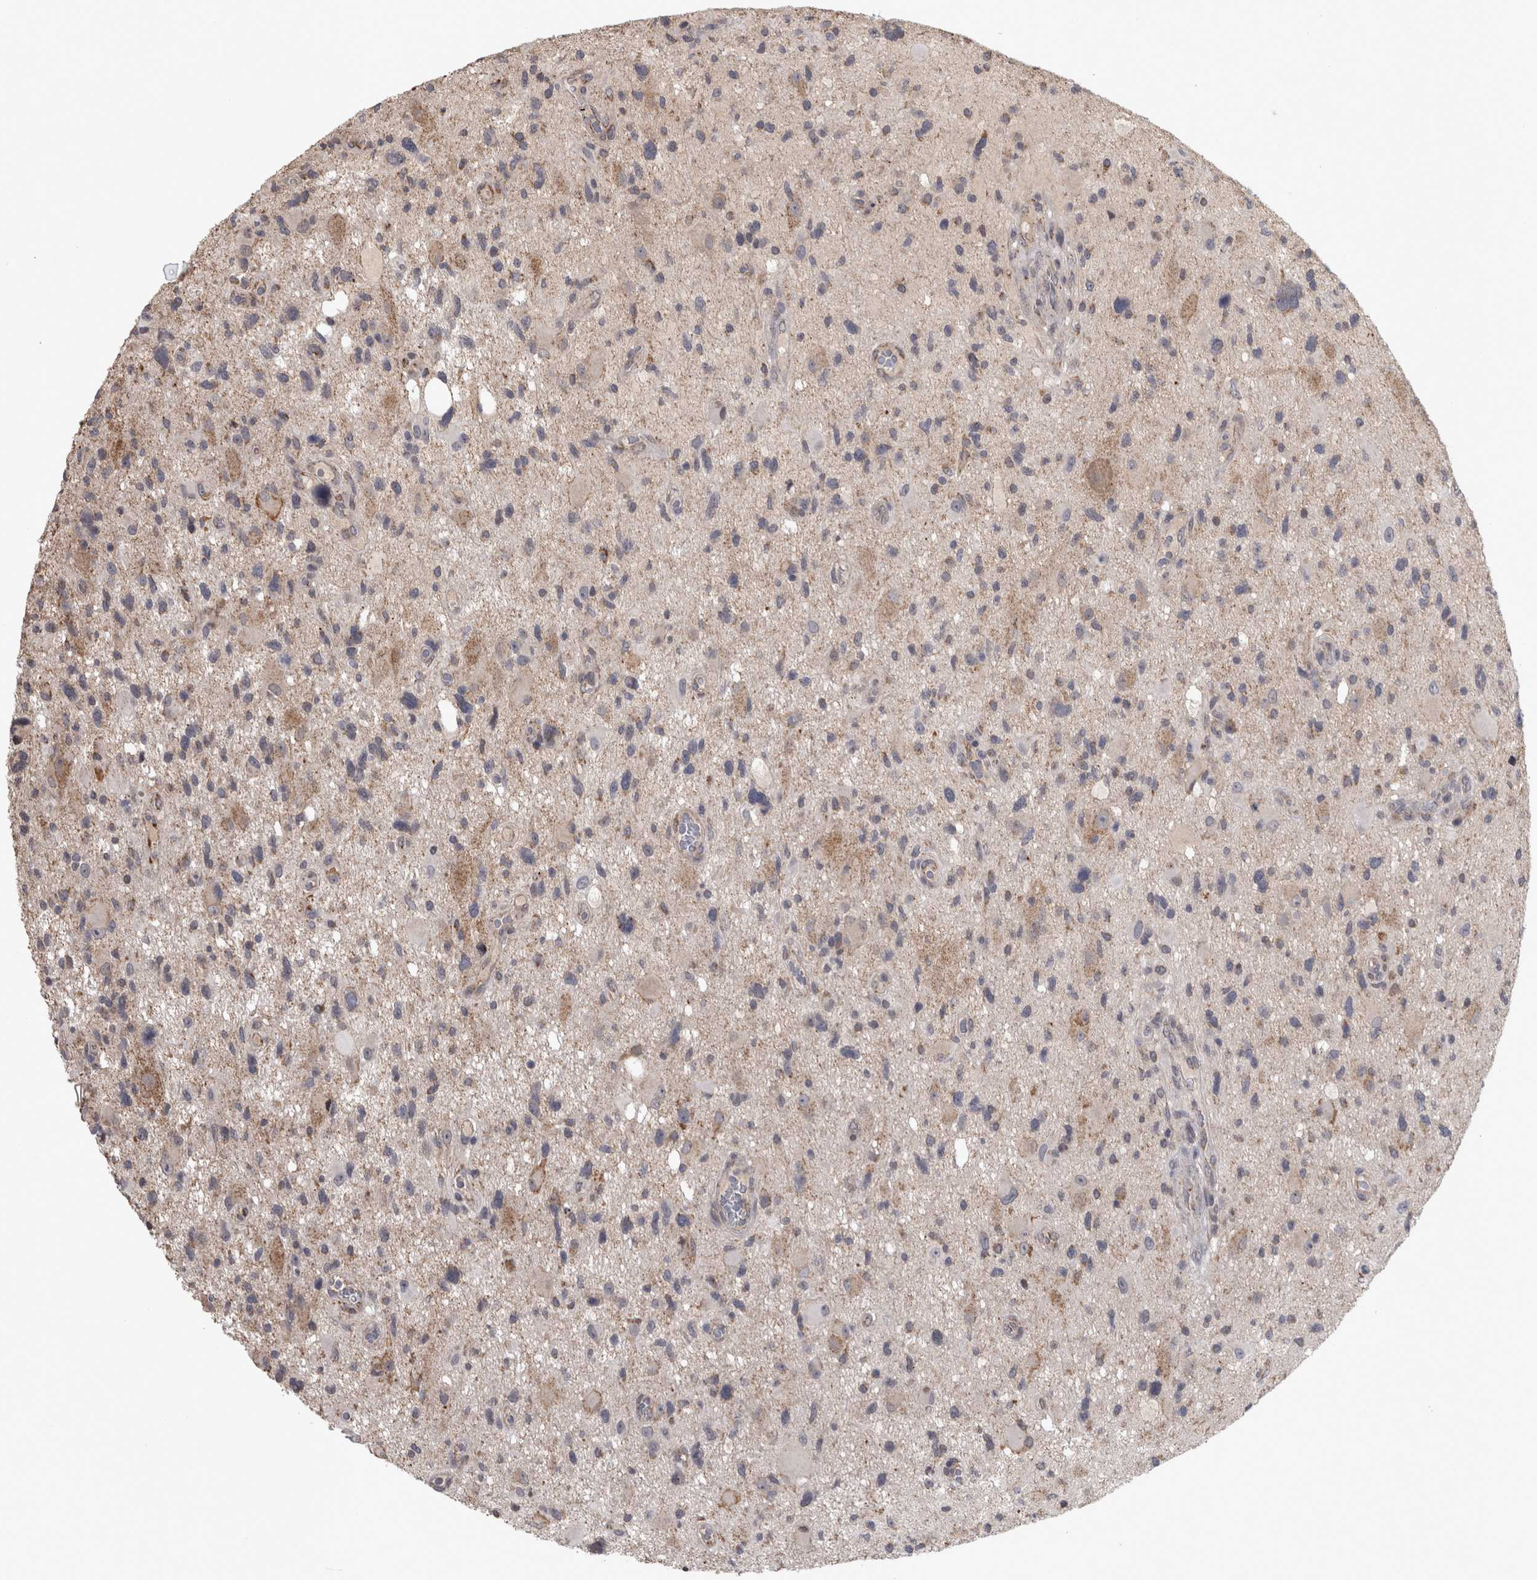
{"staining": {"intensity": "moderate", "quantity": "<25%", "location": "cytoplasmic/membranous"}, "tissue": "glioma", "cell_type": "Tumor cells", "image_type": "cancer", "snomed": [{"axis": "morphology", "description": "Glioma, malignant, High grade"}, {"axis": "topography", "description": "Brain"}], "caption": "A low amount of moderate cytoplasmic/membranous positivity is seen in about <25% of tumor cells in malignant glioma (high-grade) tissue.", "gene": "DBT", "patient": {"sex": "male", "age": 33}}